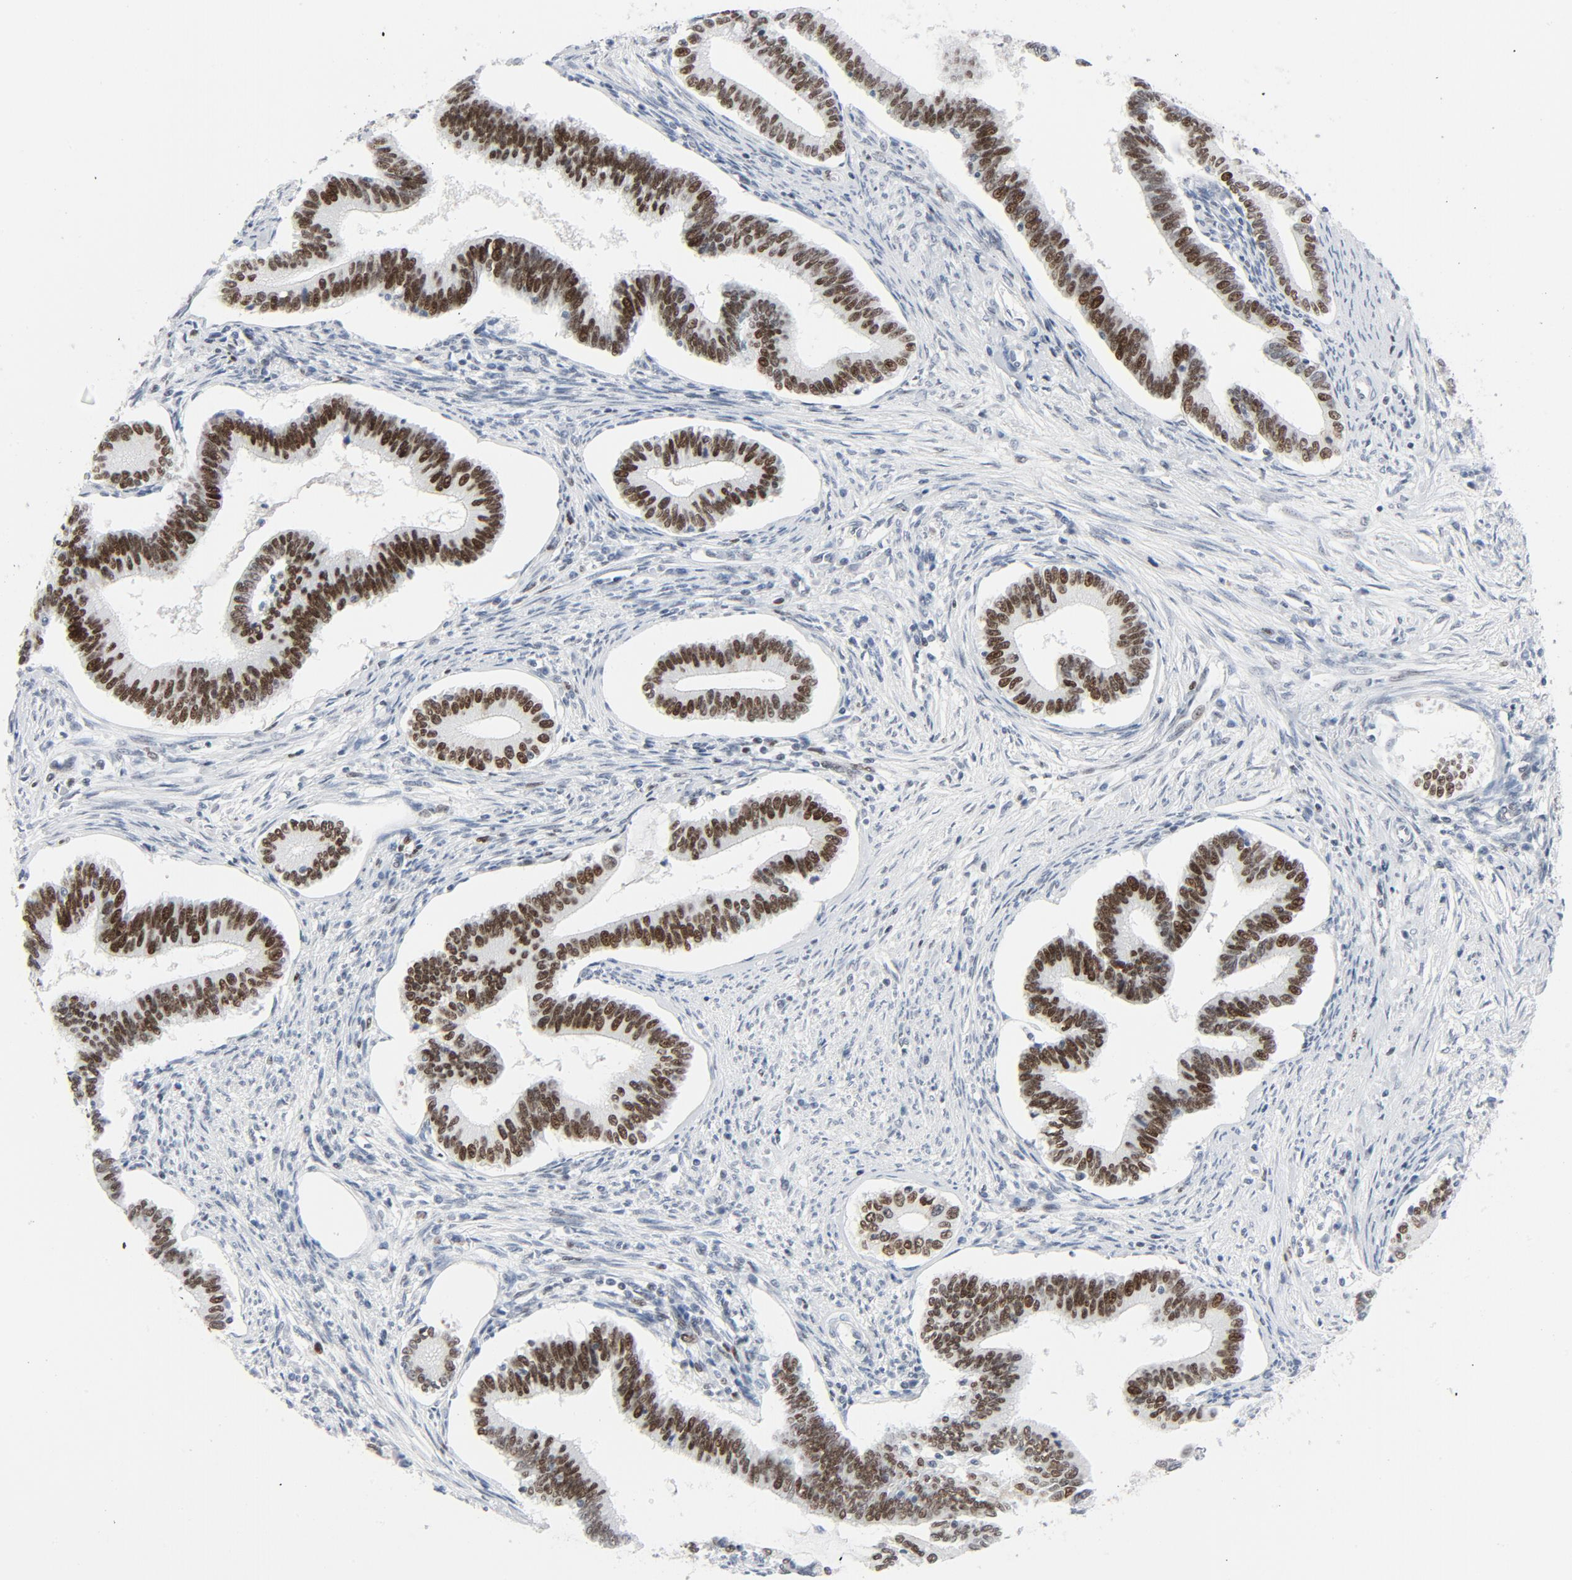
{"staining": {"intensity": "moderate", "quantity": ">75%", "location": "nuclear"}, "tissue": "cervical cancer", "cell_type": "Tumor cells", "image_type": "cancer", "snomed": [{"axis": "morphology", "description": "Adenocarcinoma, NOS"}, {"axis": "topography", "description": "Cervix"}], "caption": "DAB immunohistochemical staining of cervical cancer reveals moderate nuclear protein positivity in approximately >75% of tumor cells.", "gene": "POLD1", "patient": {"sex": "female", "age": 36}}